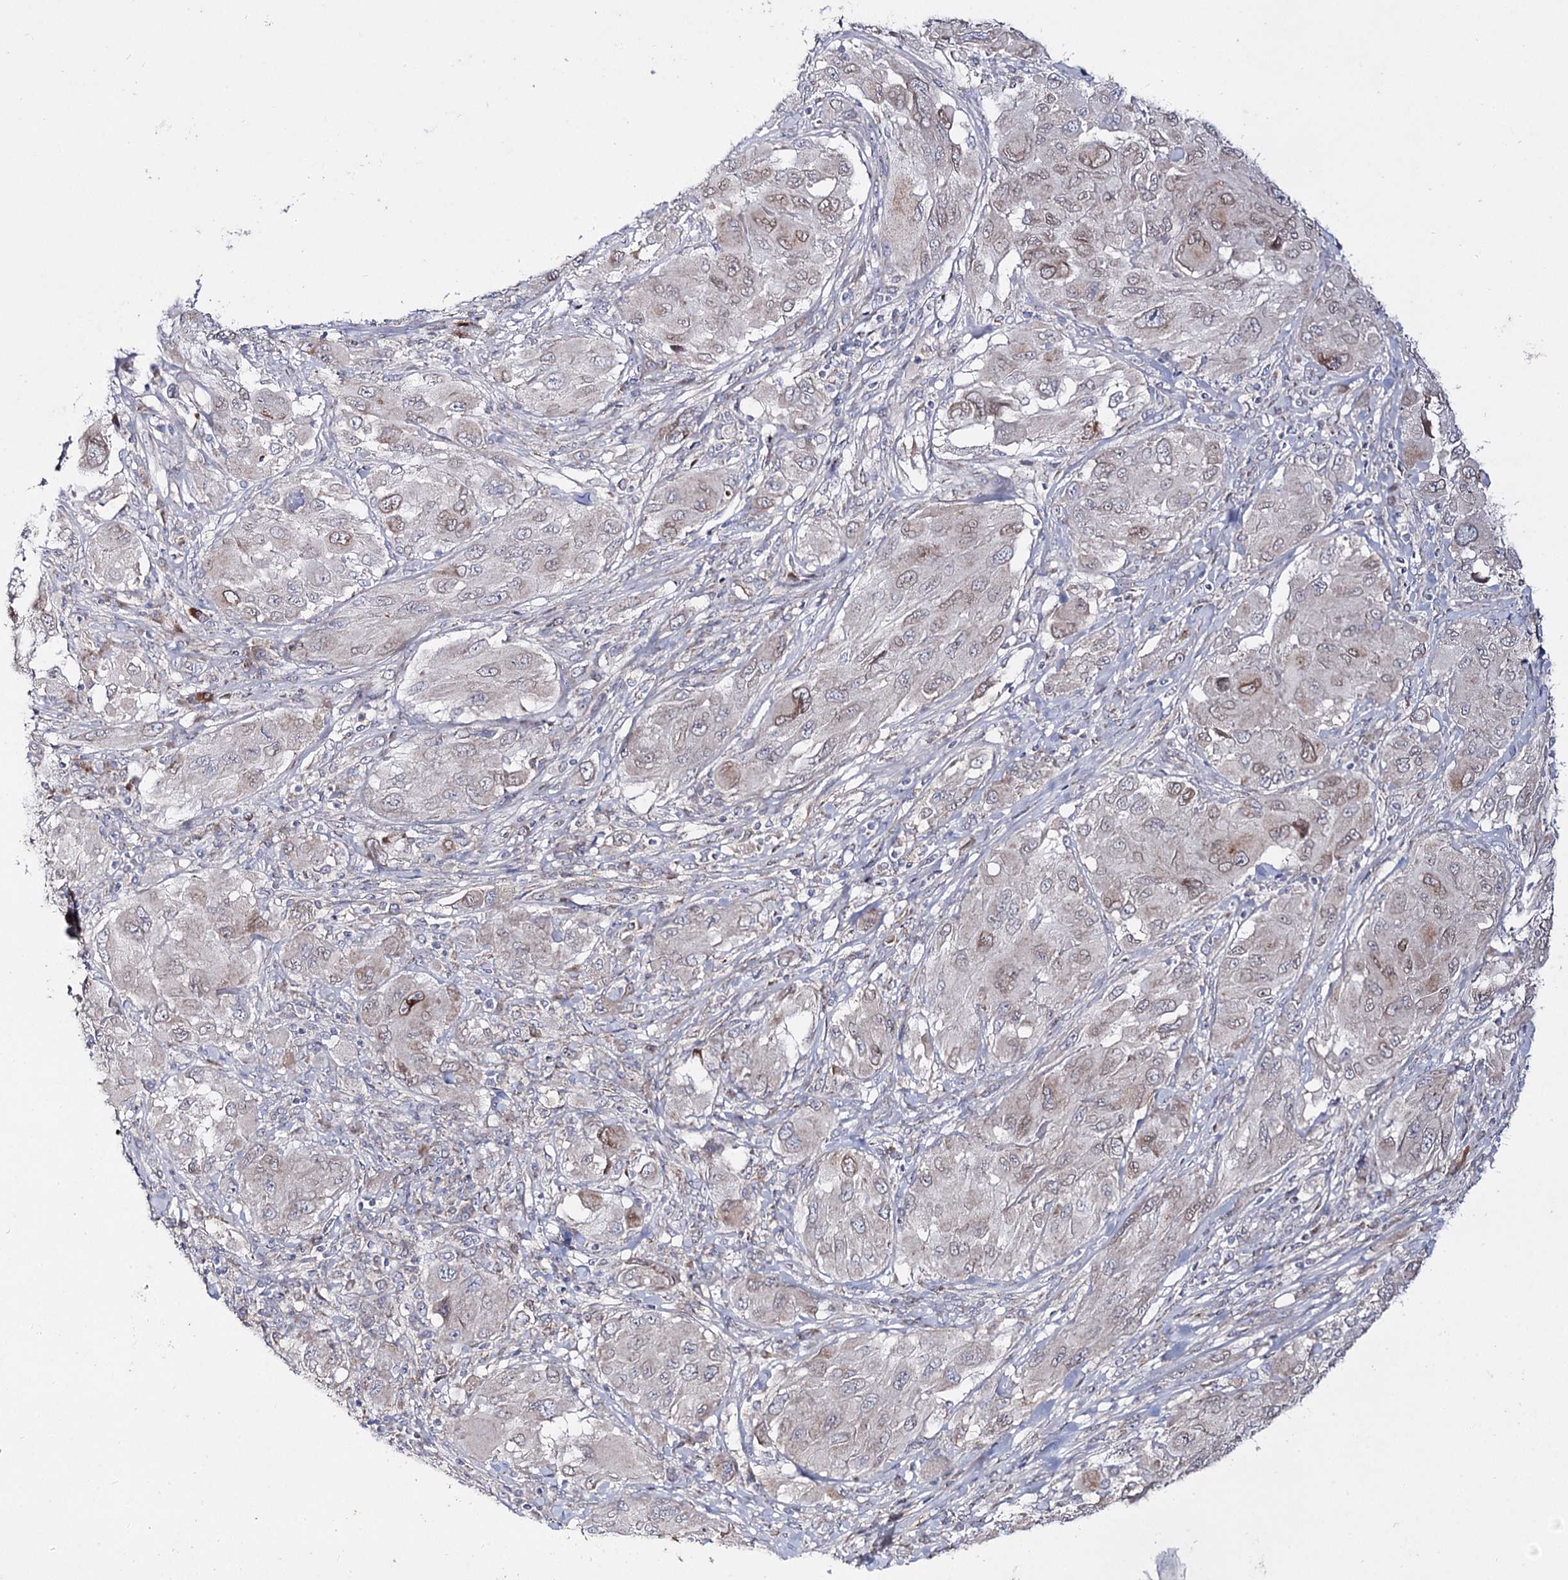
{"staining": {"intensity": "weak", "quantity": "<25%", "location": "cytoplasmic/membranous"}, "tissue": "melanoma", "cell_type": "Tumor cells", "image_type": "cancer", "snomed": [{"axis": "morphology", "description": "Malignant melanoma, NOS"}, {"axis": "topography", "description": "Skin"}], "caption": "The image shows no significant positivity in tumor cells of melanoma.", "gene": "C11orf80", "patient": {"sex": "female", "age": 91}}